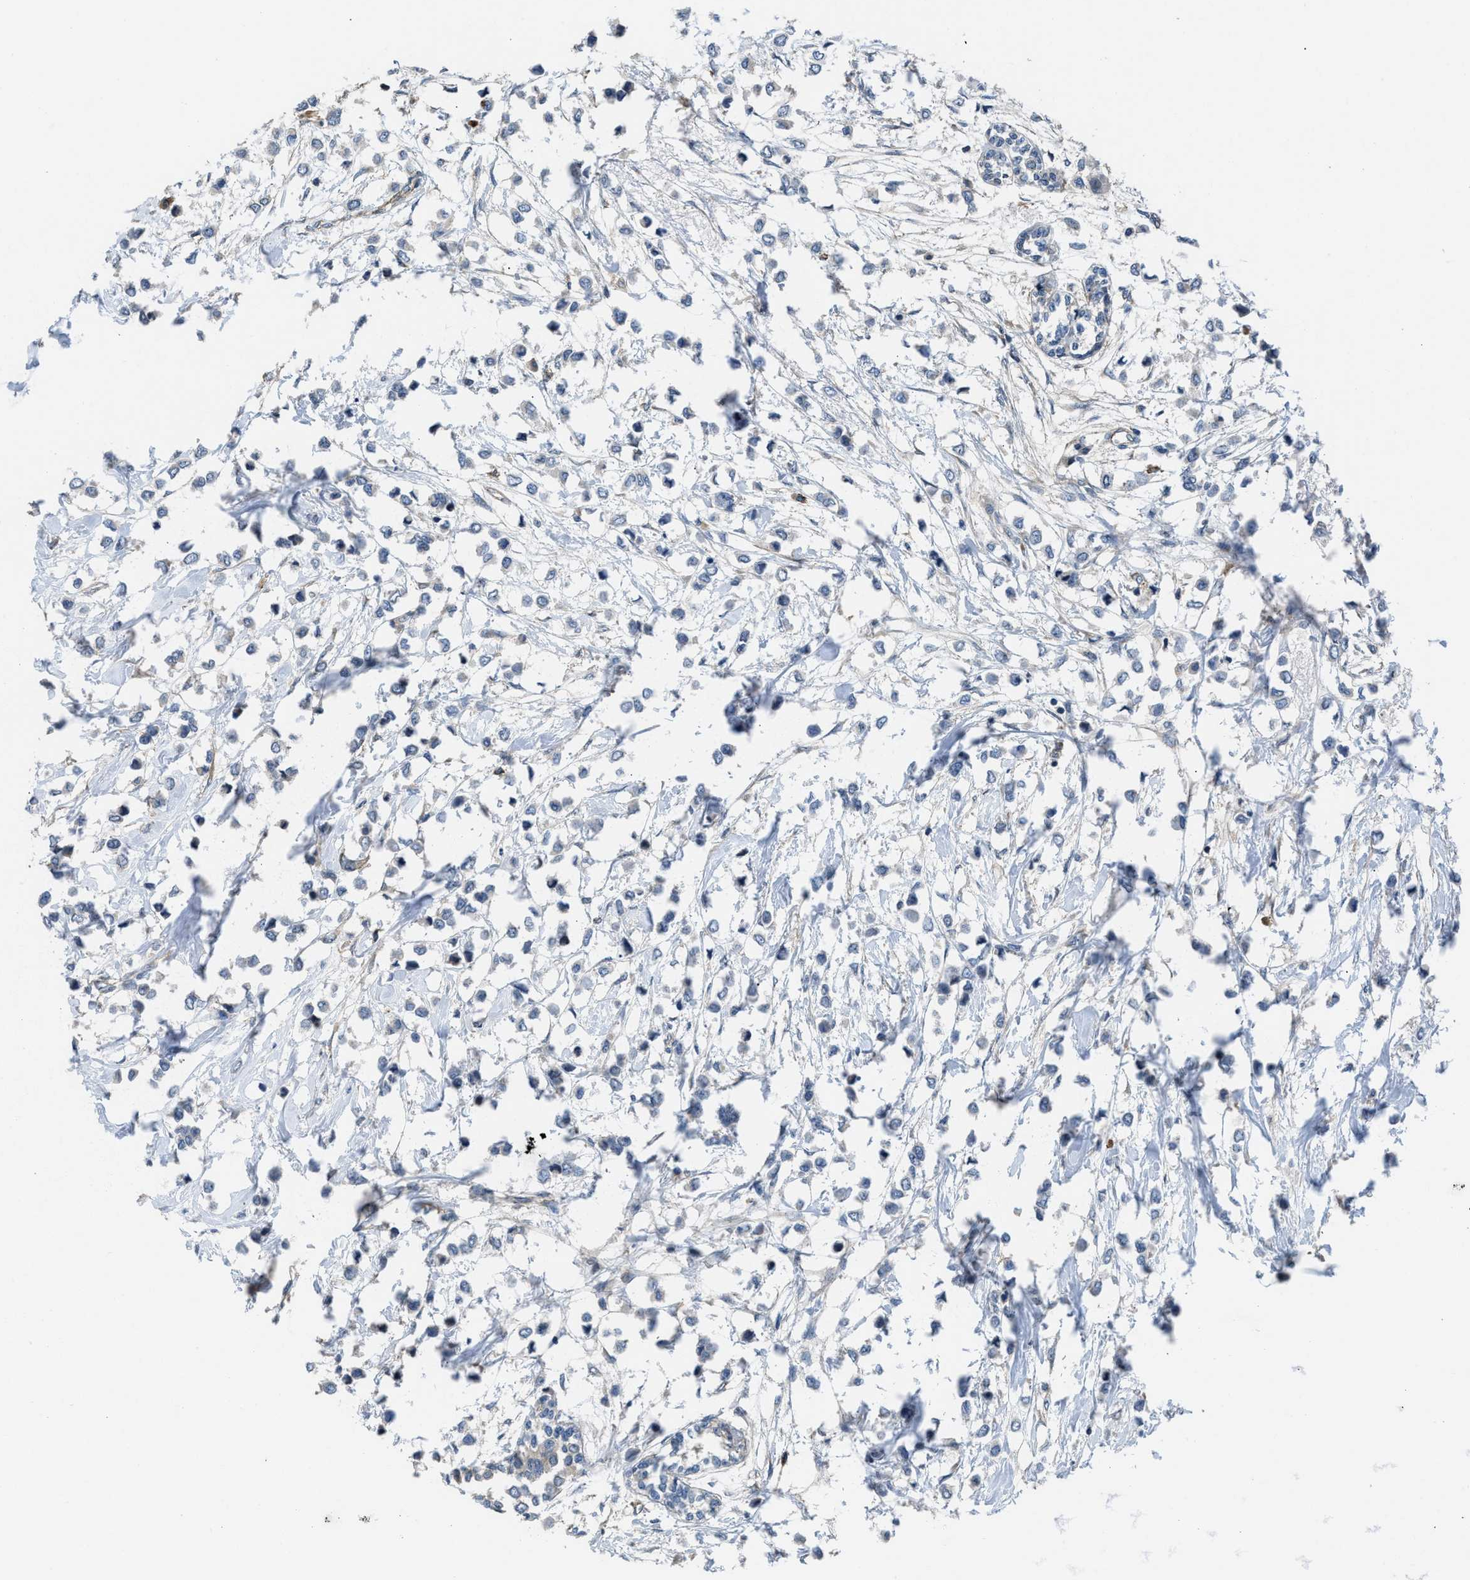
{"staining": {"intensity": "negative", "quantity": "none", "location": "none"}, "tissue": "breast cancer", "cell_type": "Tumor cells", "image_type": "cancer", "snomed": [{"axis": "morphology", "description": "Lobular carcinoma"}, {"axis": "topography", "description": "Breast"}], "caption": "Tumor cells are negative for brown protein staining in breast lobular carcinoma.", "gene": "GPATCH2L", "patient": {"sex": "female", "age": 51}}